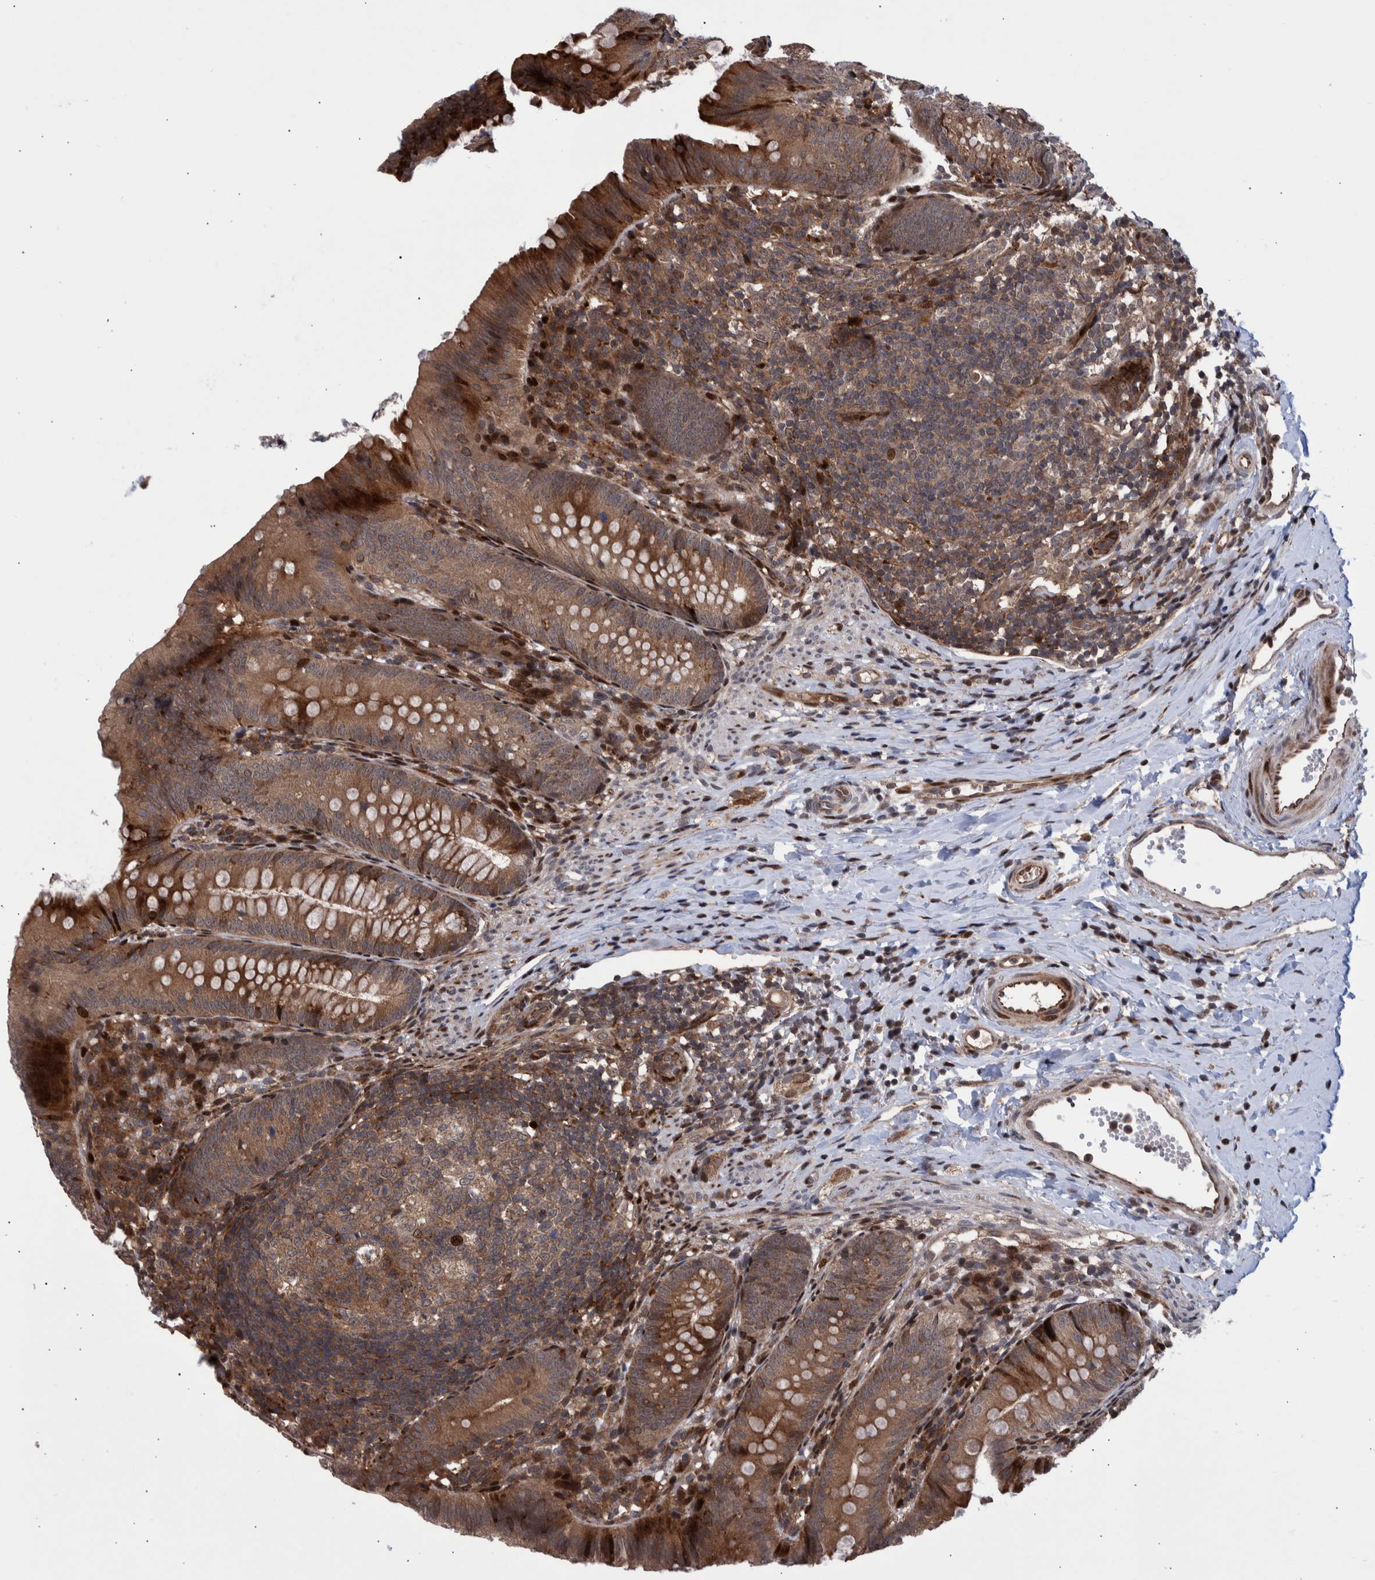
{"staining": {"intensity": "moderate", "quantity": ">75%", "location": "cytoplasmic/membranous,nuclear"}, "tissue": "appendix", "cell_type": "Glandular cells", "image_type": "normal", "snomed": [{"axis": "morphology", "description": "Normal tissue, NOS"}, {"axis": "topography", "description": "Appendix"}], "caption": "A micrograph of human appendix stained for a protein shows moderate cytoplasmic/membranous,nuclear brown staining in glandular cells. Immunohistochemistry (ihc) stains the protein in brown and the nuclei are stained blue.", "gene": "SHISA6", "patient": {"sex": "male", "age": 1}}